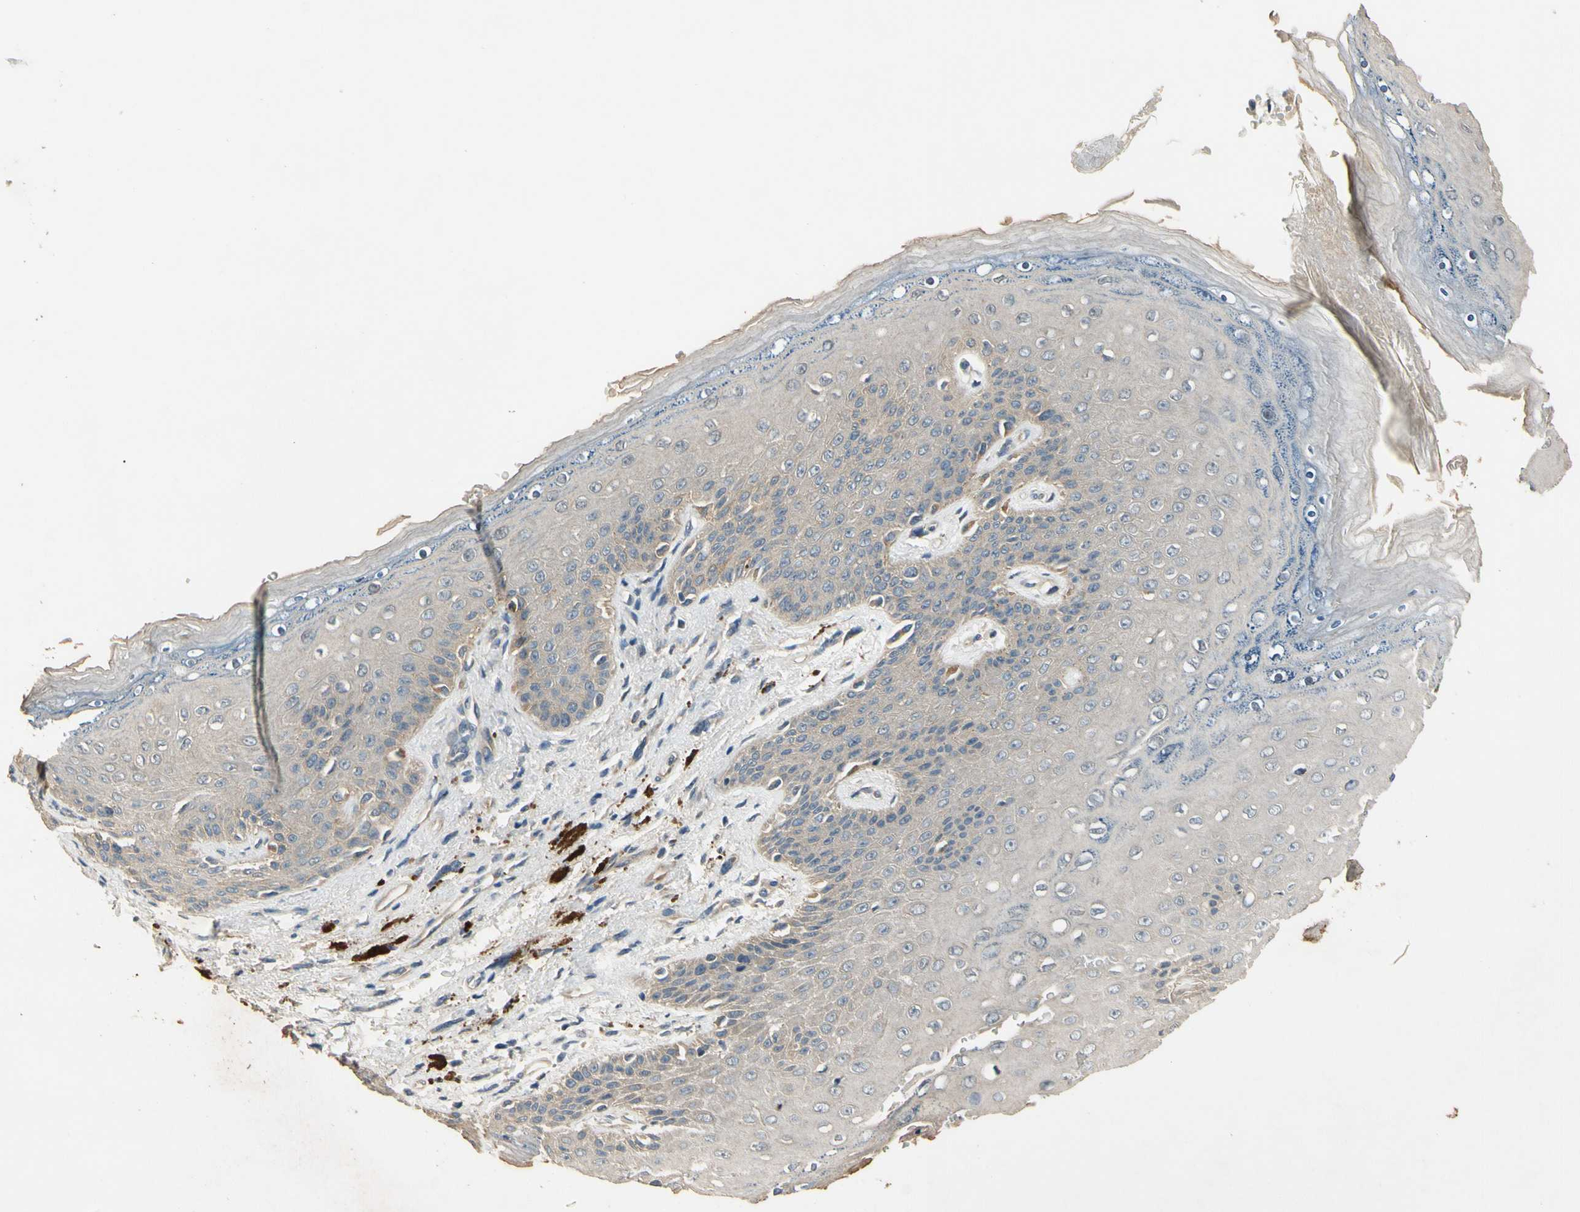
{"staining": {"intensity": "weak", "quantity": "<25%", "location": "cytoplasmic/membranous"}, "tissue": "skin", "cell_type": "Epidermal cells", "image_type": "normal", "snomed": [{"axis": "morphology", "description": "Normal tissue, NOS"}, {"axis": "topography", "description": "Anal"}], "caption": "Epidermal cells show no significant protein positivity in normal skin. Nuclei are stained in blue.", "gene": "ALKBH3", "patient": {"sex": "female", "age": 46}}